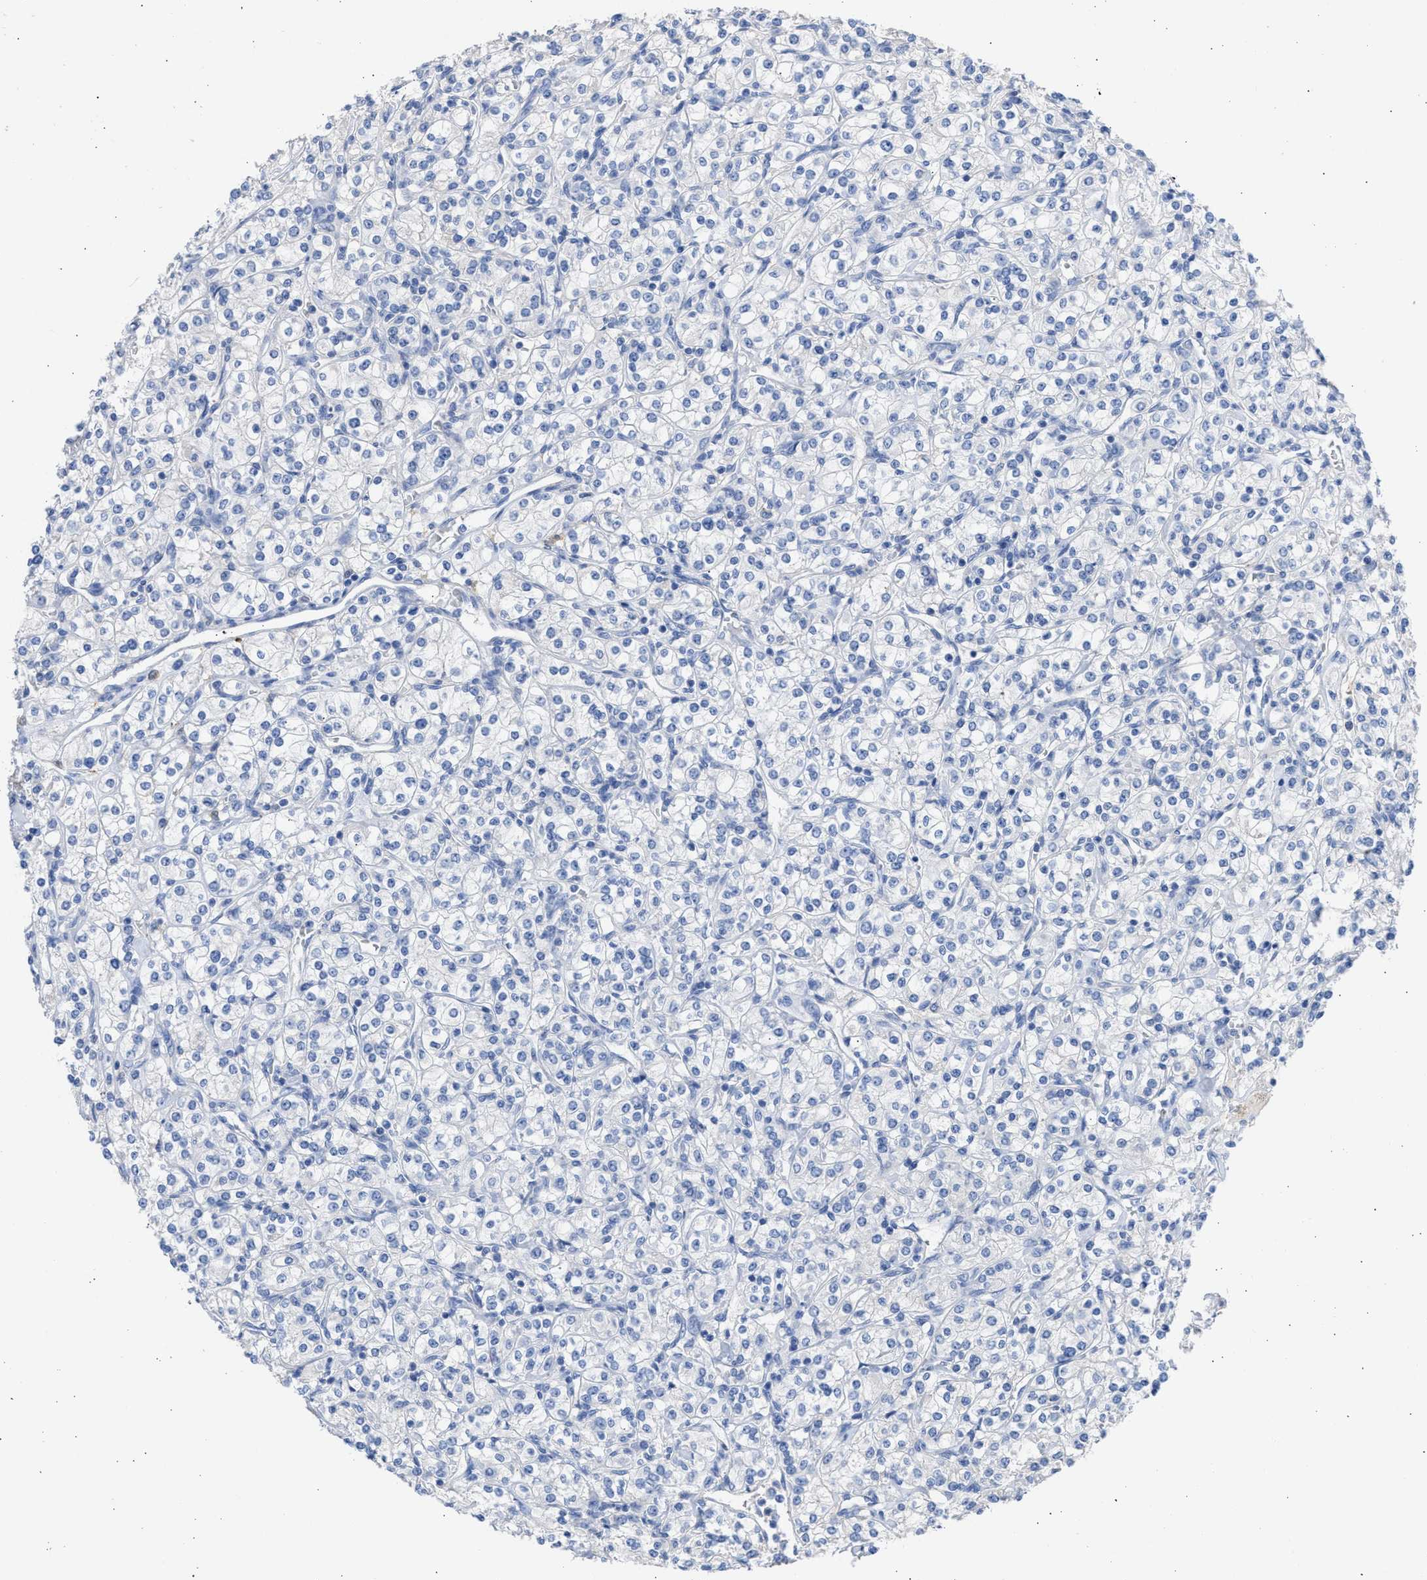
{"staining": {"intensity": "negative", "quantity": "none", "location": "none"}, "tissue": "renal cancer", "cell_type": "Tumor cells", "image_type": "cancer", "snomed": [{"axis": "morphology", "description": "Adenocarcinoma, NOS"}, {"axis": "topography", "description": "Kidney"}], "caption": "DAB (3,3'-diaminobenzidine) immunohistochemical staining of renal cancer (adenocarcinoma) demonstrates no significant positivity in tumor cells.", "gene": "RSPH1", "patient": {"sex": "male", "age": 77}}